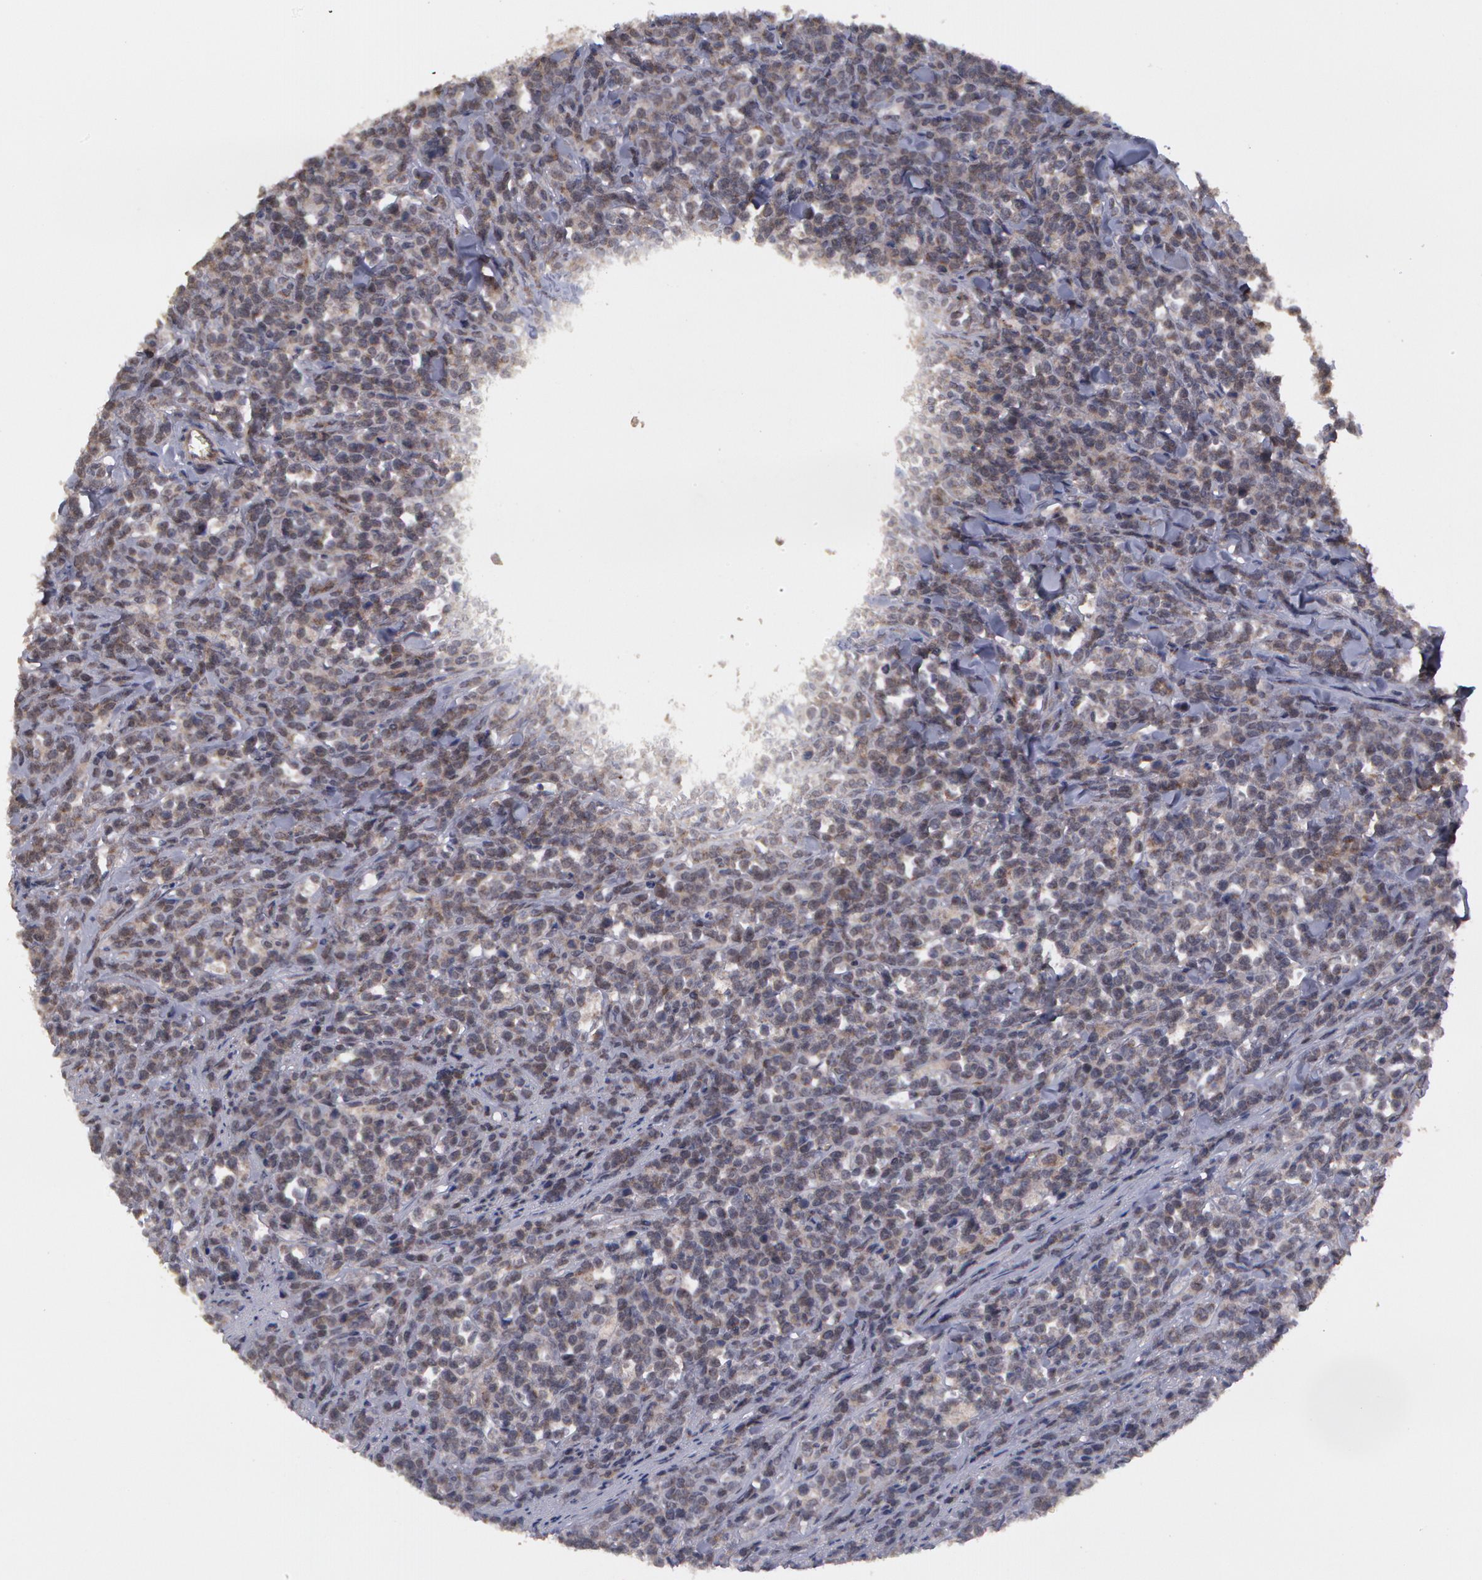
{"staining": {"intensity": "negative", "quantity": "none", "location": "none"}, "tissue": "lymphoma", "cell_type": "Tumor cells", "image_type": "cancer", "snomed": [{"axis": "morphology", "description": "Malignant lymphoma, non-Hodgkin's type, High grade"}, {"axis": "topography", "description": "Small intestine"}, {"axis": "topography", "description": "Colon"}], "caption": "A high-resolution photomicrograph shows IHC staining of lymphoma, which shows no significant positivity in tumor cells.", "gene": "STX5", "patient": {"sex": "male", "age": 8}}